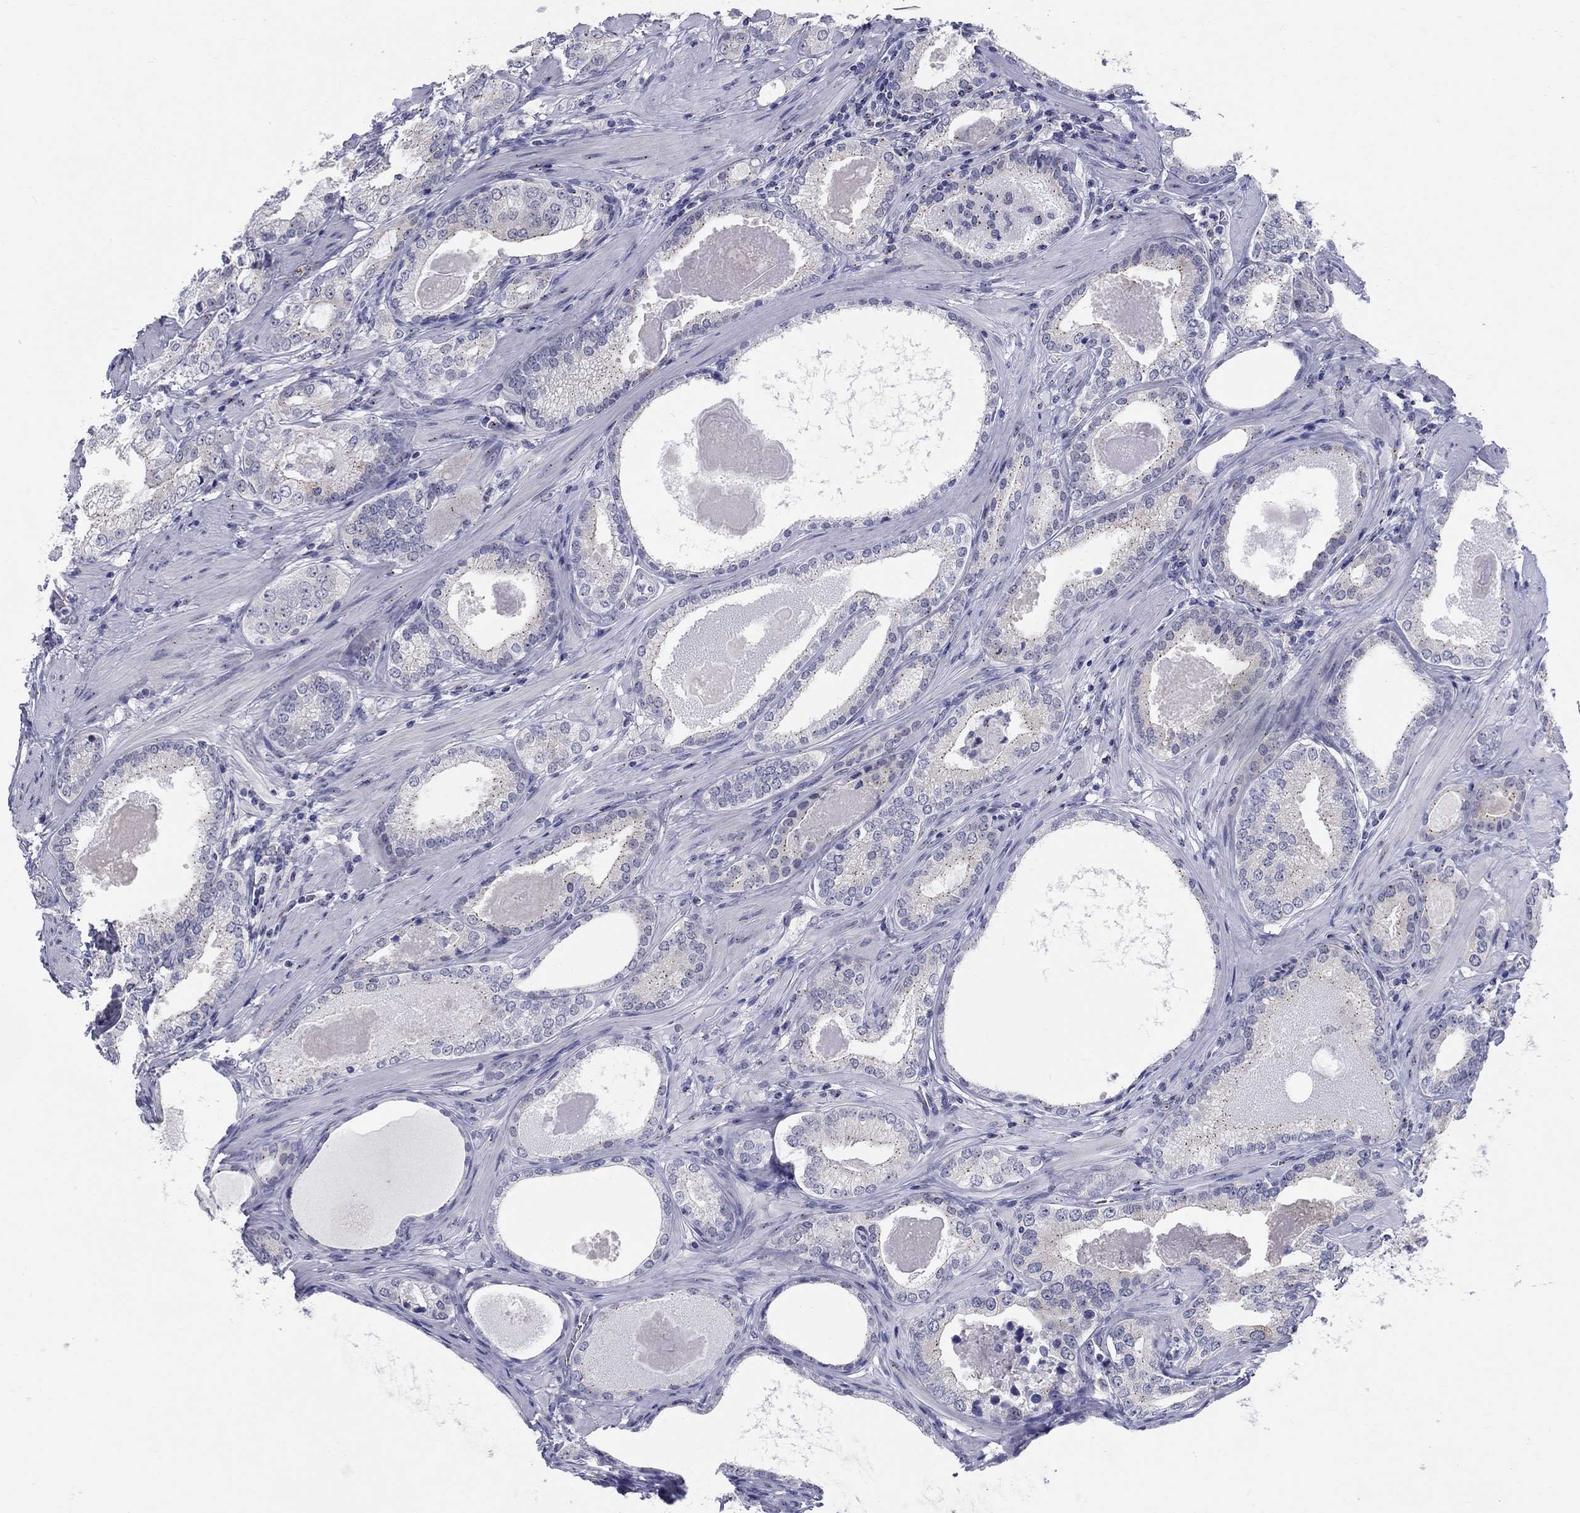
{"staining": {"intensity": "negative", "quantity": "none", "location": "none"}, "tissue": "prostate cancer", "cell_type": "Tumor cells", "image_type": "cancer", "snomed": [{"axis": "morphology", "description": "Adenocarcinoma, High grade"}, {"axis": "topography", "description": "Prostate and seminal vesicle, NOS"}], "caption": "IHC histopathology image of prostate cancer (high-grade adenocarcinoma) stained for a protein (brown), which shows no staining in tumor cells.", "gene": "CEP43", "patient": {"sex": "male", "age": 62}}